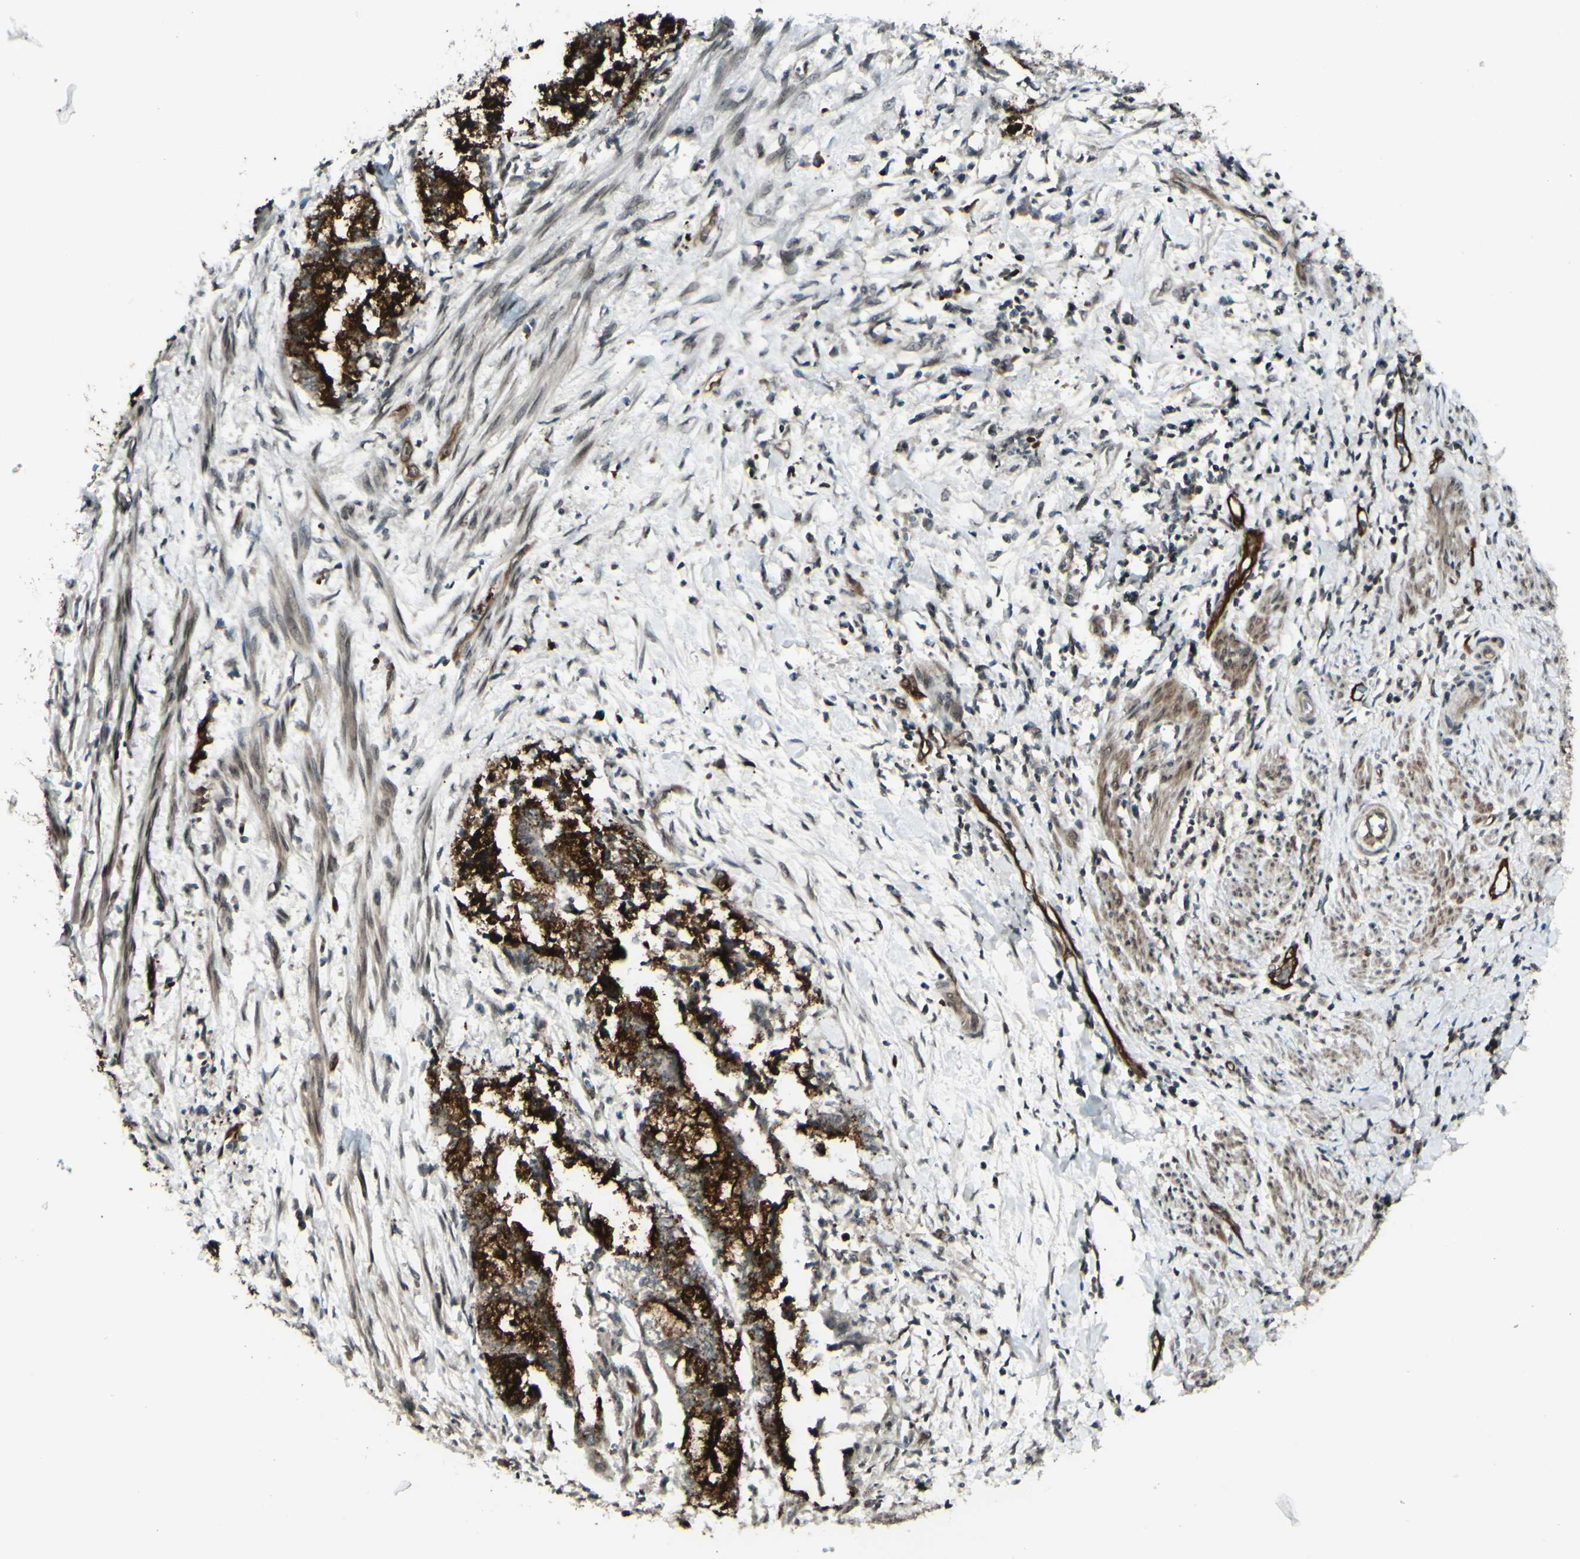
{"staining": {"intensity": "strong", "quantity": ">75%", "location": "cytoplasmic/membranous"}, "tissue": "endometrial cancer", "cell_type": "Tumor cells", "image_type": "cancer", "snomed": [{"axis": "morphology", "description": "Necrosis, NOS"}, {"axis": "morphology", "description": "Adenocarcinoma, NOS"}, {"axis": "topography", "description": "Endometrium"}], "caption": "Strong cytoplasmic/membranous protein staining is appreciated in about >75% of tumor cells in endometrial cancer (adenocarcinoma).", "gene": "MLF2", "patient": {"sex": "female", "age": 79}}